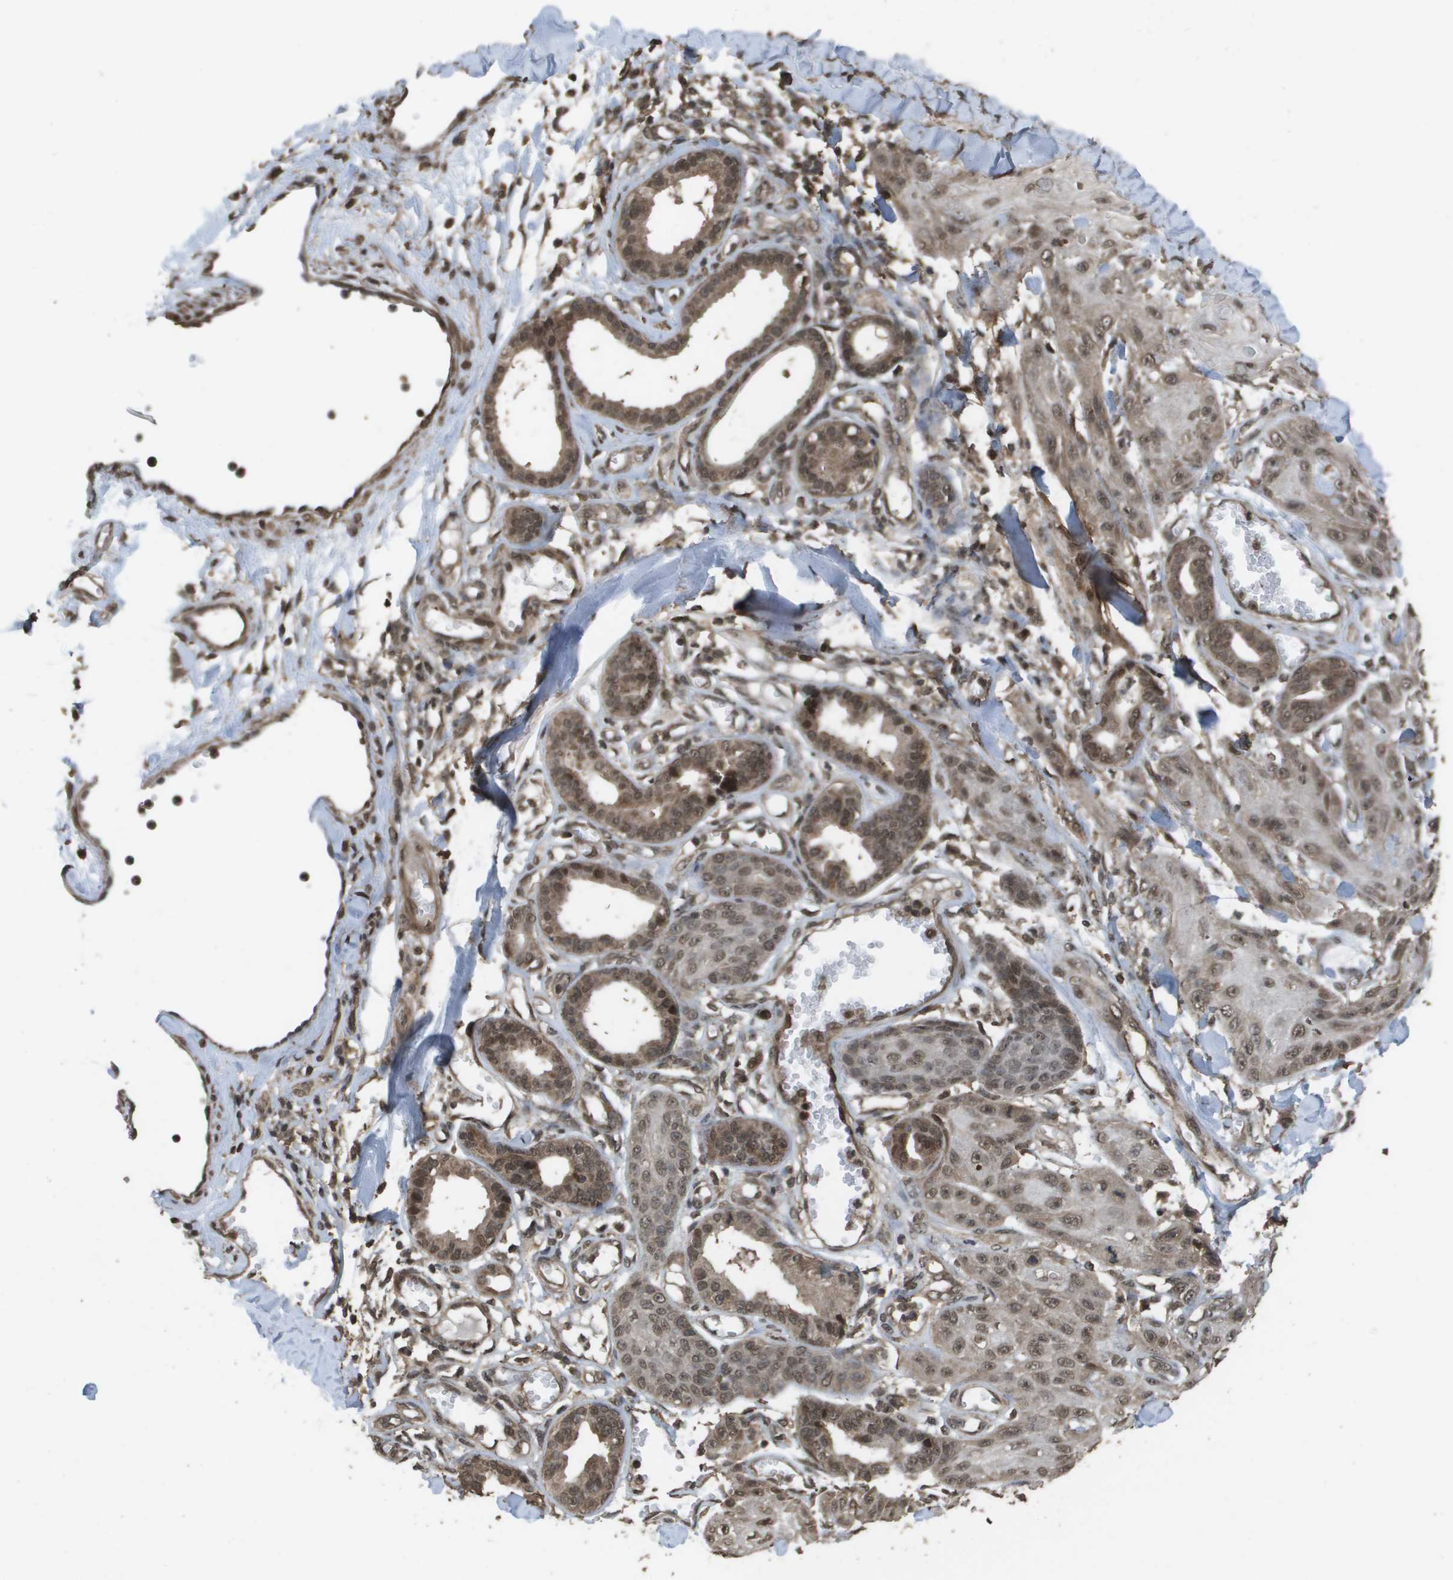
{"staining": {"intensity": "weak", "quantity": ">75%", "location": "cytoplasmic/membranous,nuclear"}, "tissue": "skin cancer", "cell_type": "Tumor cells", "image_type": "cancer", "snomed": [{"axis": "morphology", "description": "Squamous cell carcinoma, NOS"}, {"axis": "topography", "description": "Skin"}], "caption": "Skin squamous cell carcinoma stained with a protein marker reveals weak staining in tumor cells.", "gene": "AXIN2", "patient": {"sex": "male", "age": 74}}